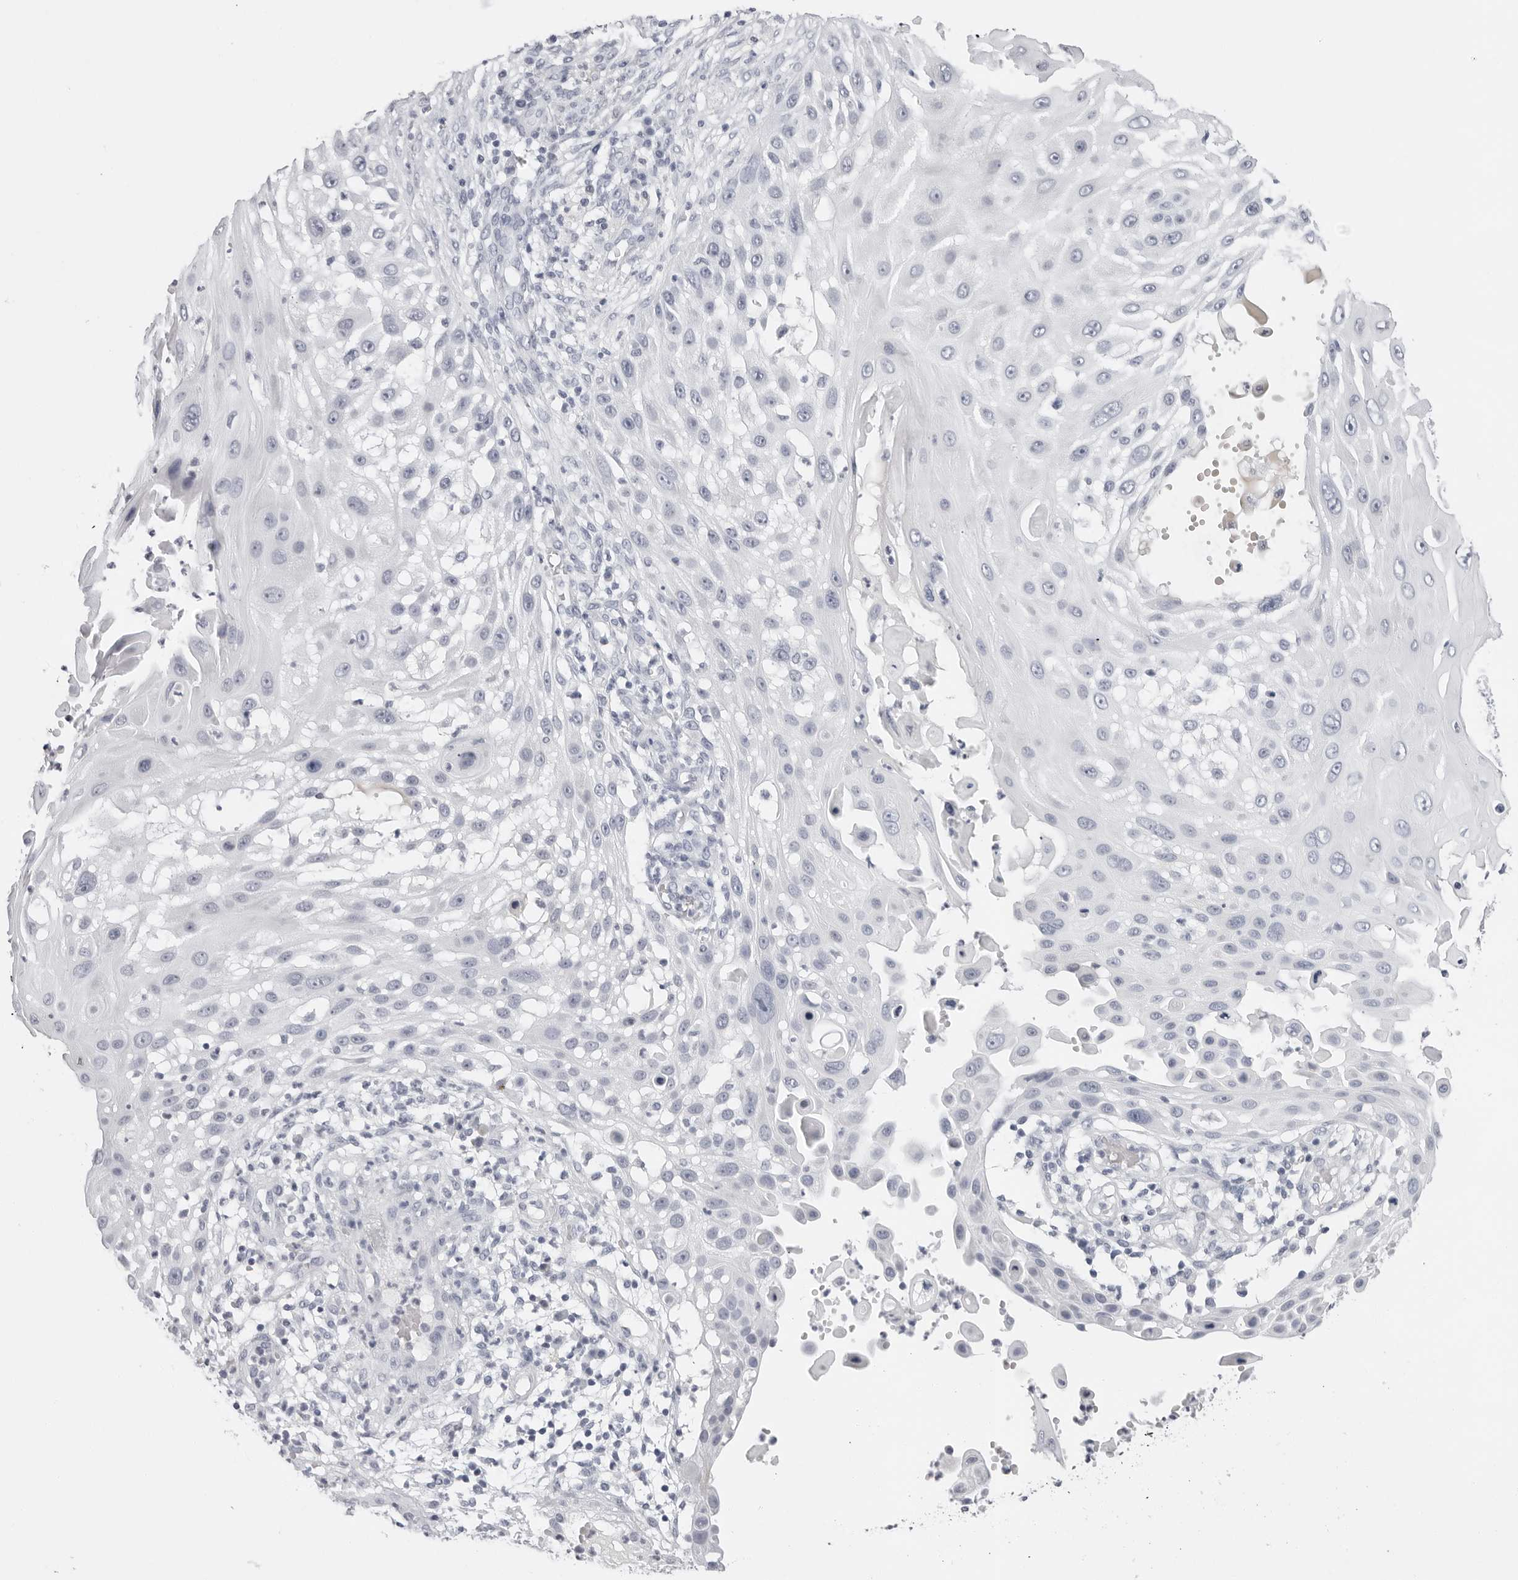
{"staining": {"intensity": "negative", "quantity": "none", "location": "none"}, "tissue": "skin cancer", "cell_type": "Tumor cells", "image_type": "cancer", "snomed": [{"axis": "morphology", "description": "Squamous cell carcinoma, NOS"}, {"axis": "topography", "description": "Skin"}], "caption": "DAB immunohistochemical staining of human skin cancer exhibits no significant staining in tumor cells. (DAB (3,3'-diaminobenzidine) immunohistochemistry with hematoxylin counter stain).", "gene": "CST5", "patient": {"sex": "female", "age": 44}}